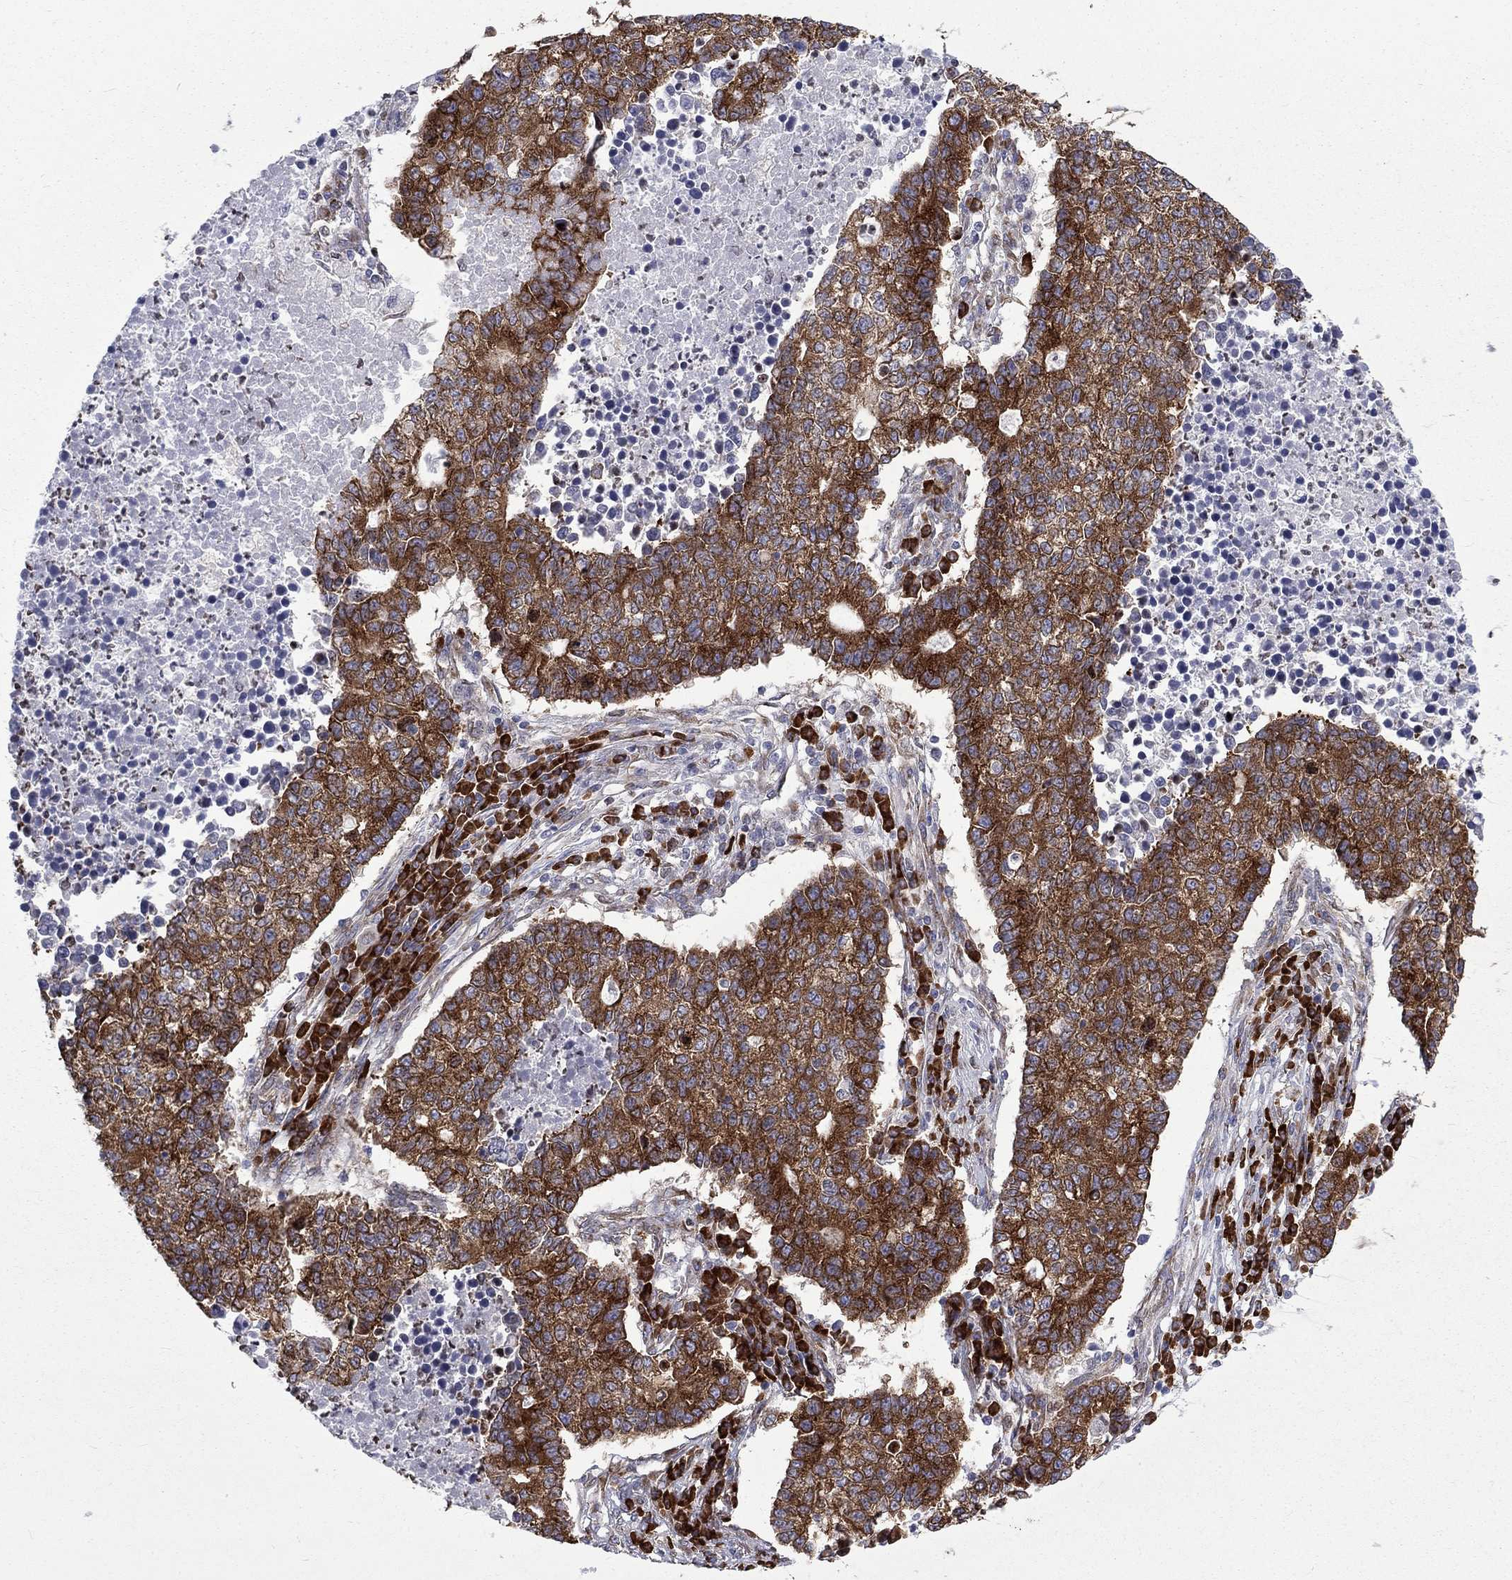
{"staining": {"intensity": "strong", "quantity": ">75%", "location": "cytoplasmic/membranous"}, "tissue": "lung cancer", "cell_type": "Tumor cells", "image_type": "cancer", "snomed": [{"axis": "morphology", "description": "Adenocarcinoma, NOS"}, {"axis": "topography", "description": "Lung"}], "caption": "Adenocarcinoma (lung) was stained to show a protein in brown. There is high levels of strong cytoplasmic/membranous positivity in approximately >75% of tumor cells.", "gene": "PABPC4", "patient": {"sex": "male", "age": 57}}